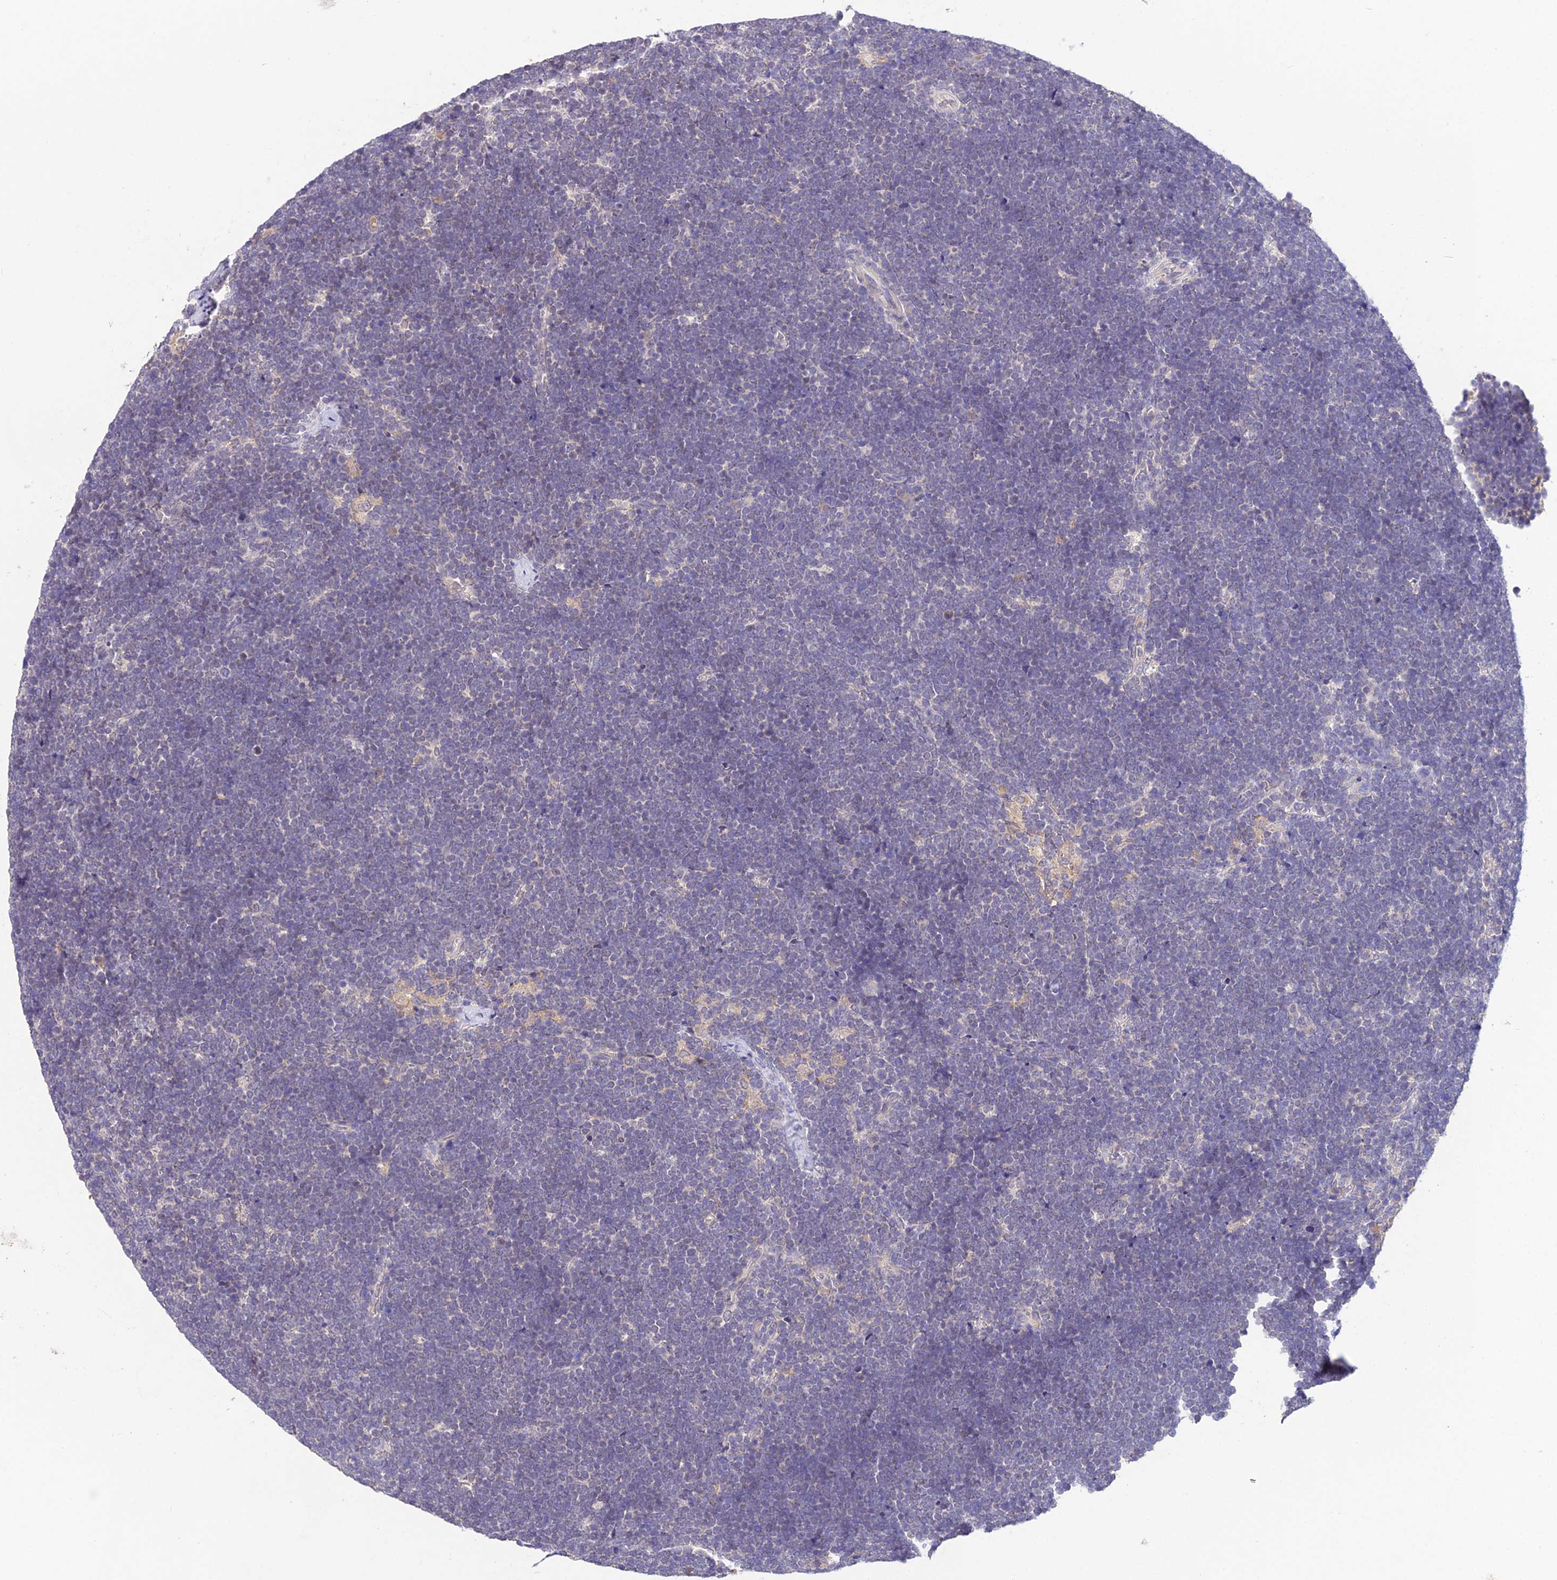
{"staining": {"intensity": "negative", "quantity": "none", "location": "none"}, "tissue": "lymphoma", "cell_type": "Tumor cells", "image_type": "cancer", "snomed": [{"axis": "morphology", "description": "Malignant lymphoma, non-Hodgkin's type, High grade"}, {"axis": "topography", "description": "Lymph node"}], "caption": "DAB (3,3'-diaminobenzidine) immunohistochemical staining of human lymphoma shows no significant positivity in tumor cells. (Immunohistochemistry (ihc), brightfield microscopy, high magnification).", "gene": "PGK1", "patient": {"sex": "male", "age": 13}}